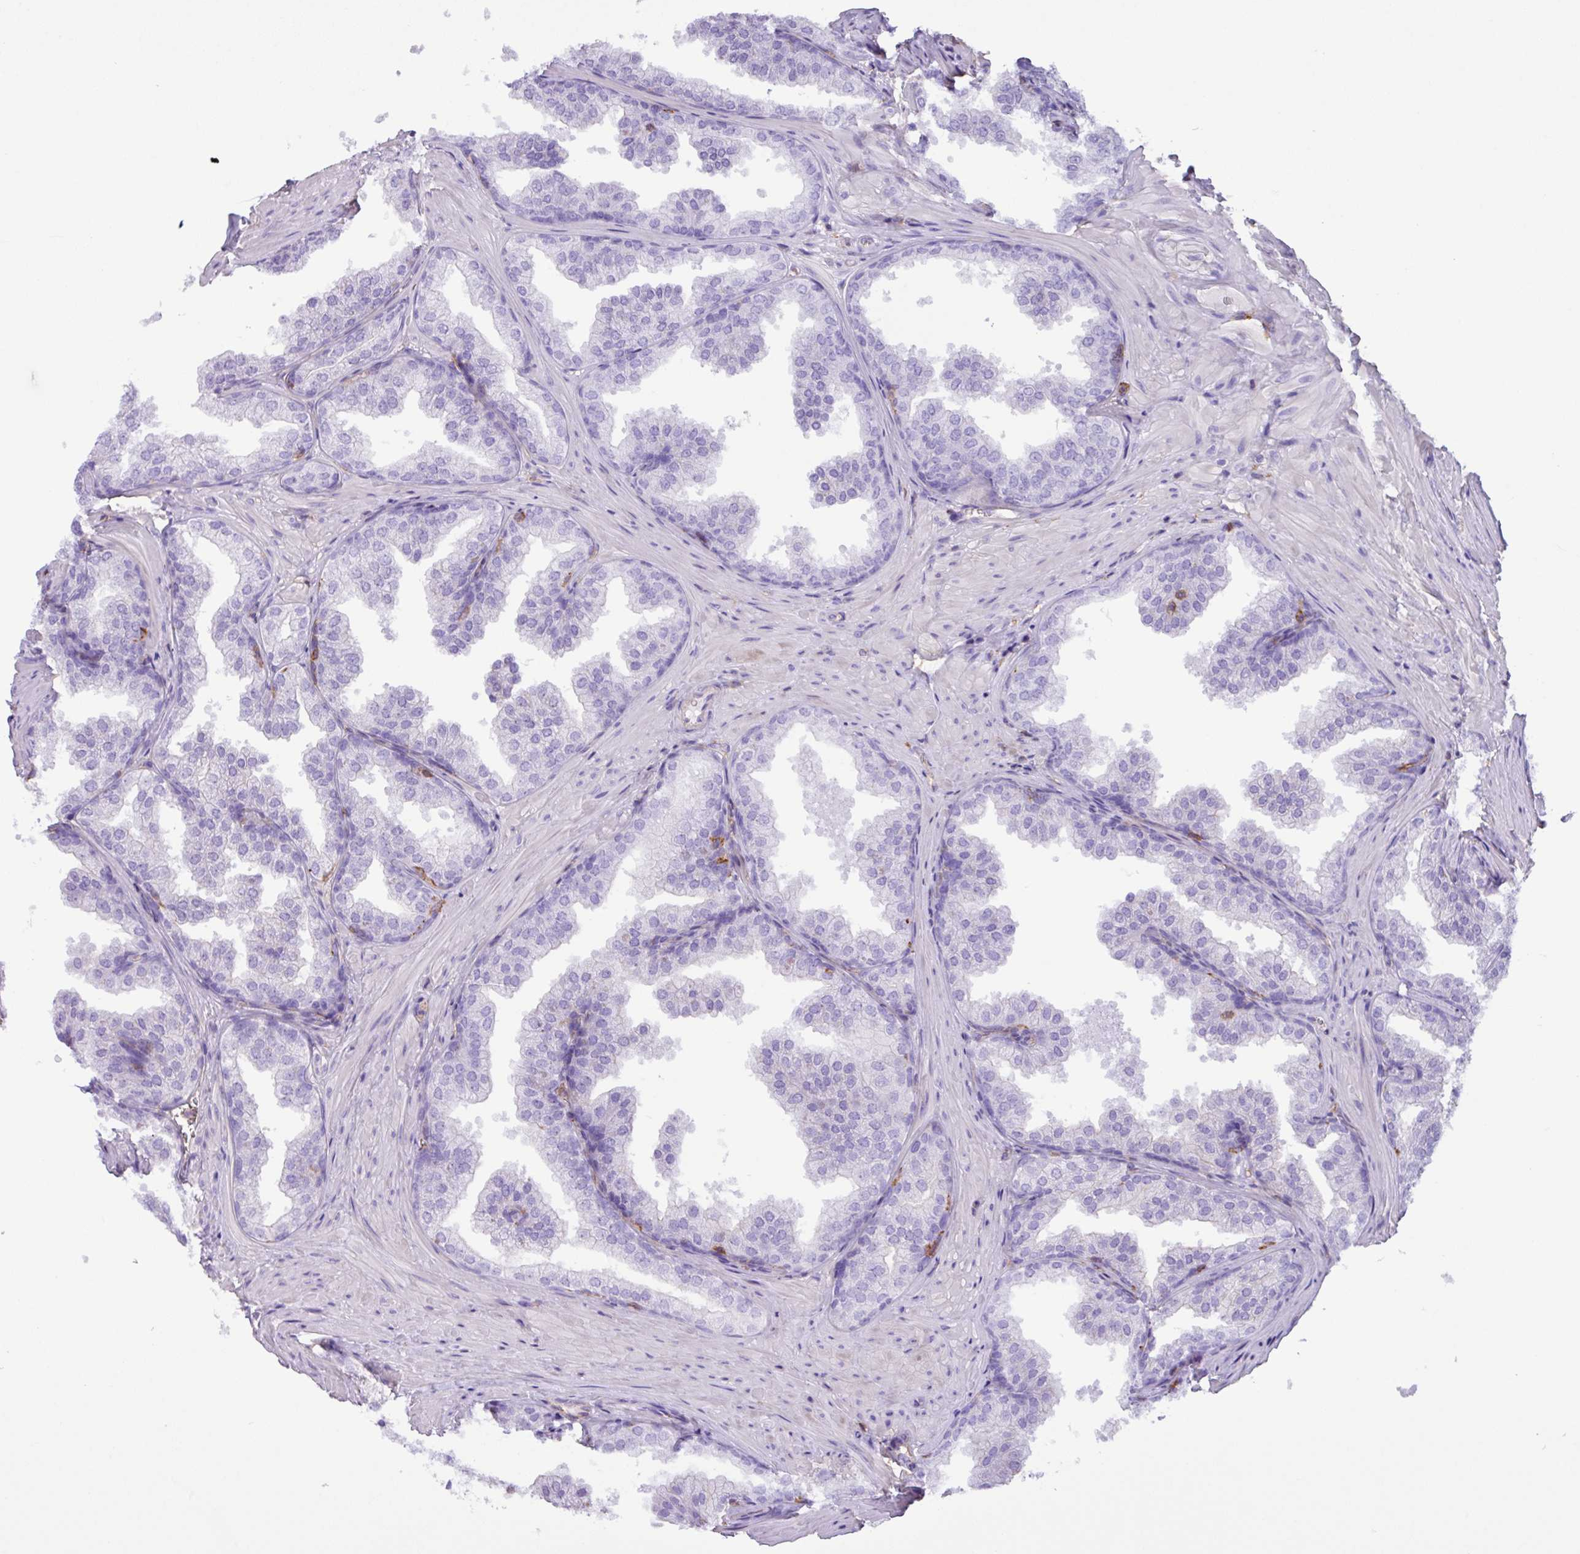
{"staining": {"intensity": "negative", "quantity": "none", "location": "none"}, "tissue": "prostate", "cell_type": "Glandular cells", "image_type": "normal", "snomed": [{"axis": "morphology", "description": "Normal tissue, NOS"}, {"axis": "topography", "description": "Prostate"}], "caption": "Immunohistochemical staining of normal prostate shows no significant positivity in glandular cells.", "gene": "PPP1R18", "patient": {"sex": "male", "age": 37}}